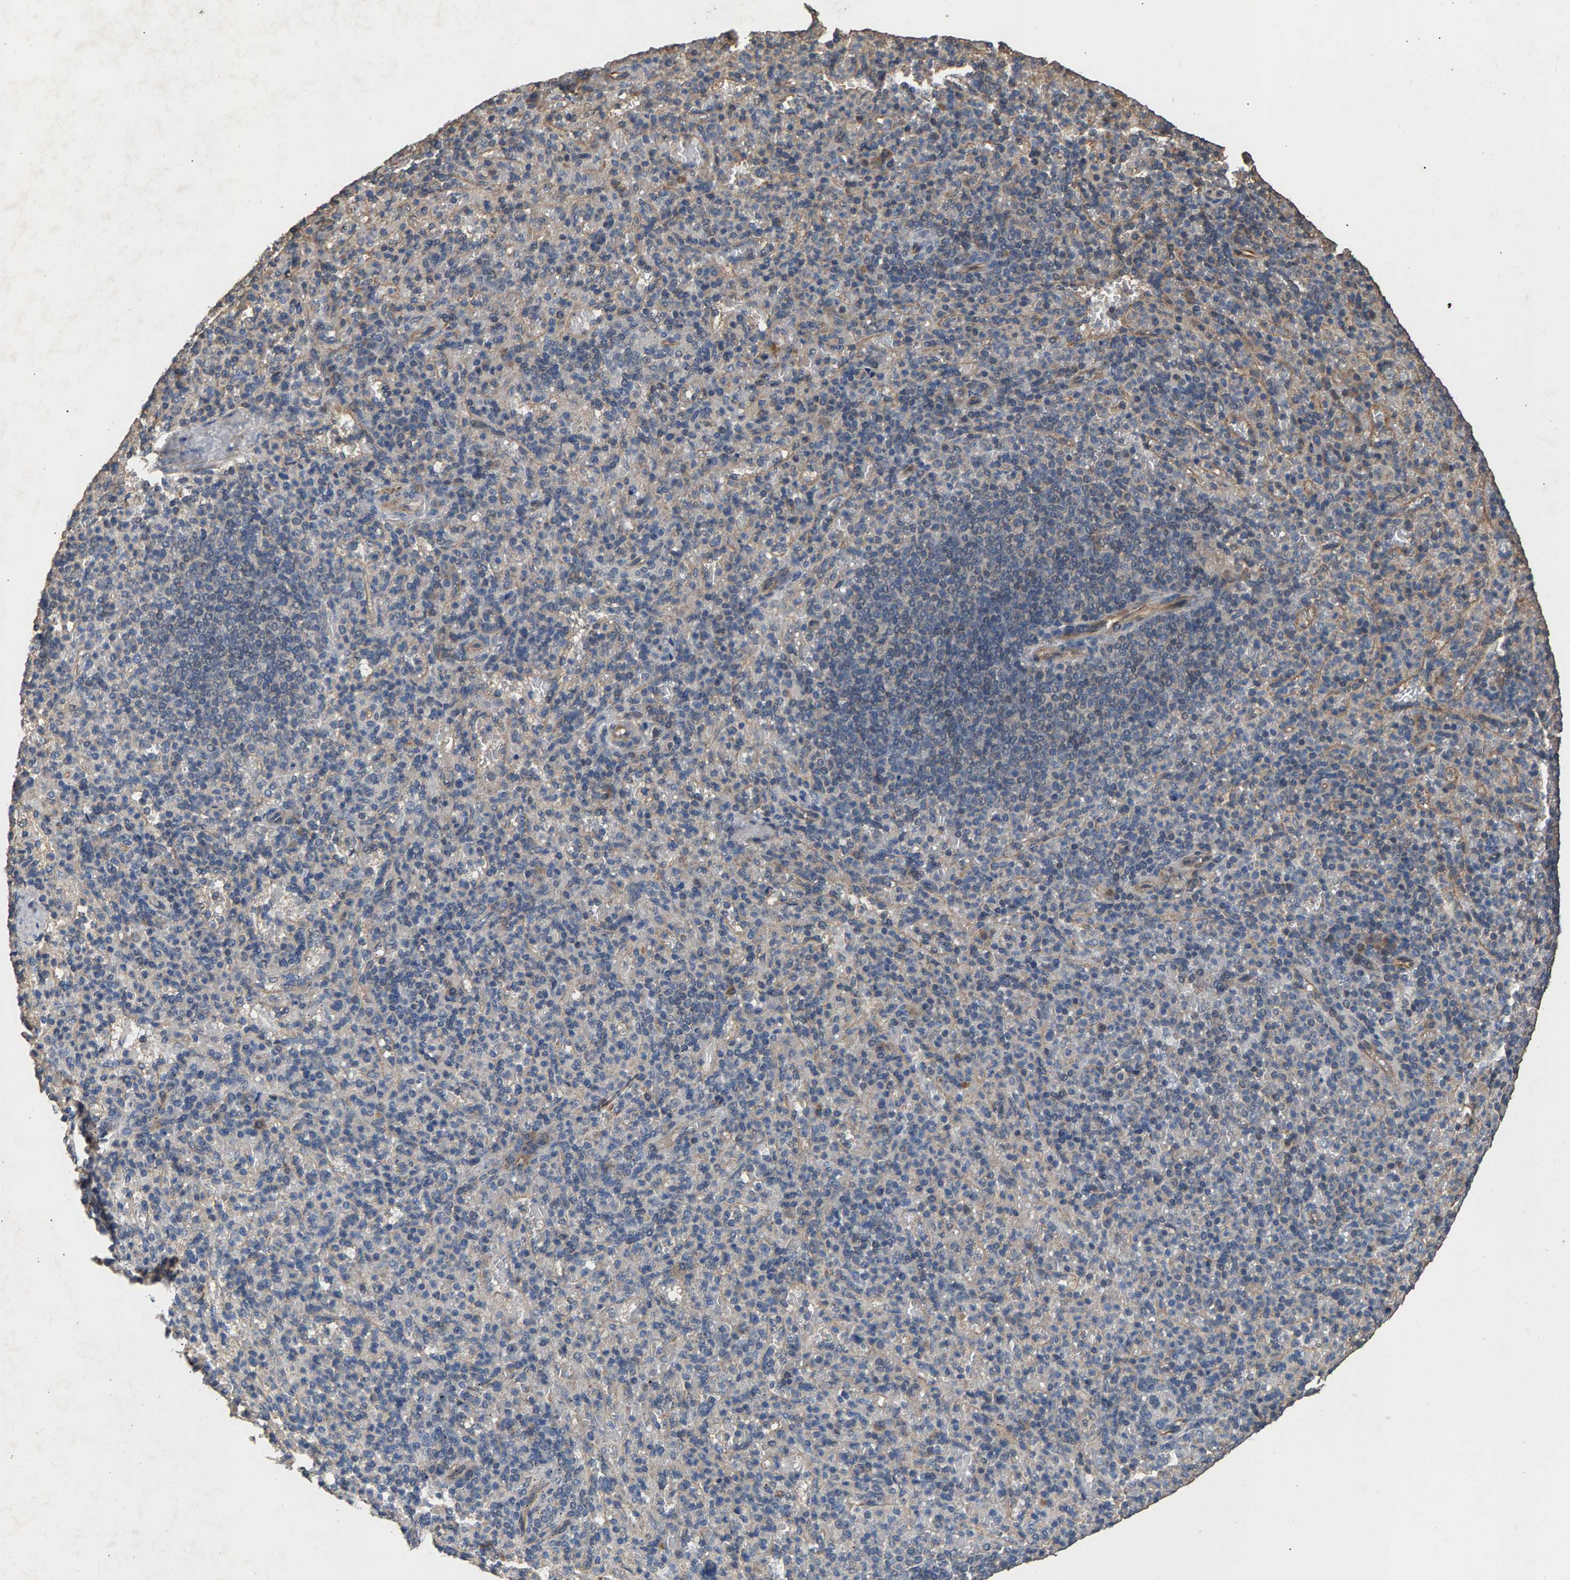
{"staining": {"intensity": "weak", "quantity": "25%-75%", "location": "cytoplasmic/membranous"}, "tissue": "spleen", "cell_type": "Cells in red pulp", "image_type": "normal", "snomed": [{"axis": "morphology", "description": "Normal tissue, NOS"}, {"axis": "topography", "description": "Spleen"}], "caption": "Weak cytoplasmic/membranous positivity is seen in about 25%-75% of cells in red pulp in normal spleen. (Brightfield microscopy of DAB IHC at high magnification).", "gene": "HTRA3", "patient": {"sex": "female", "age": 74}}